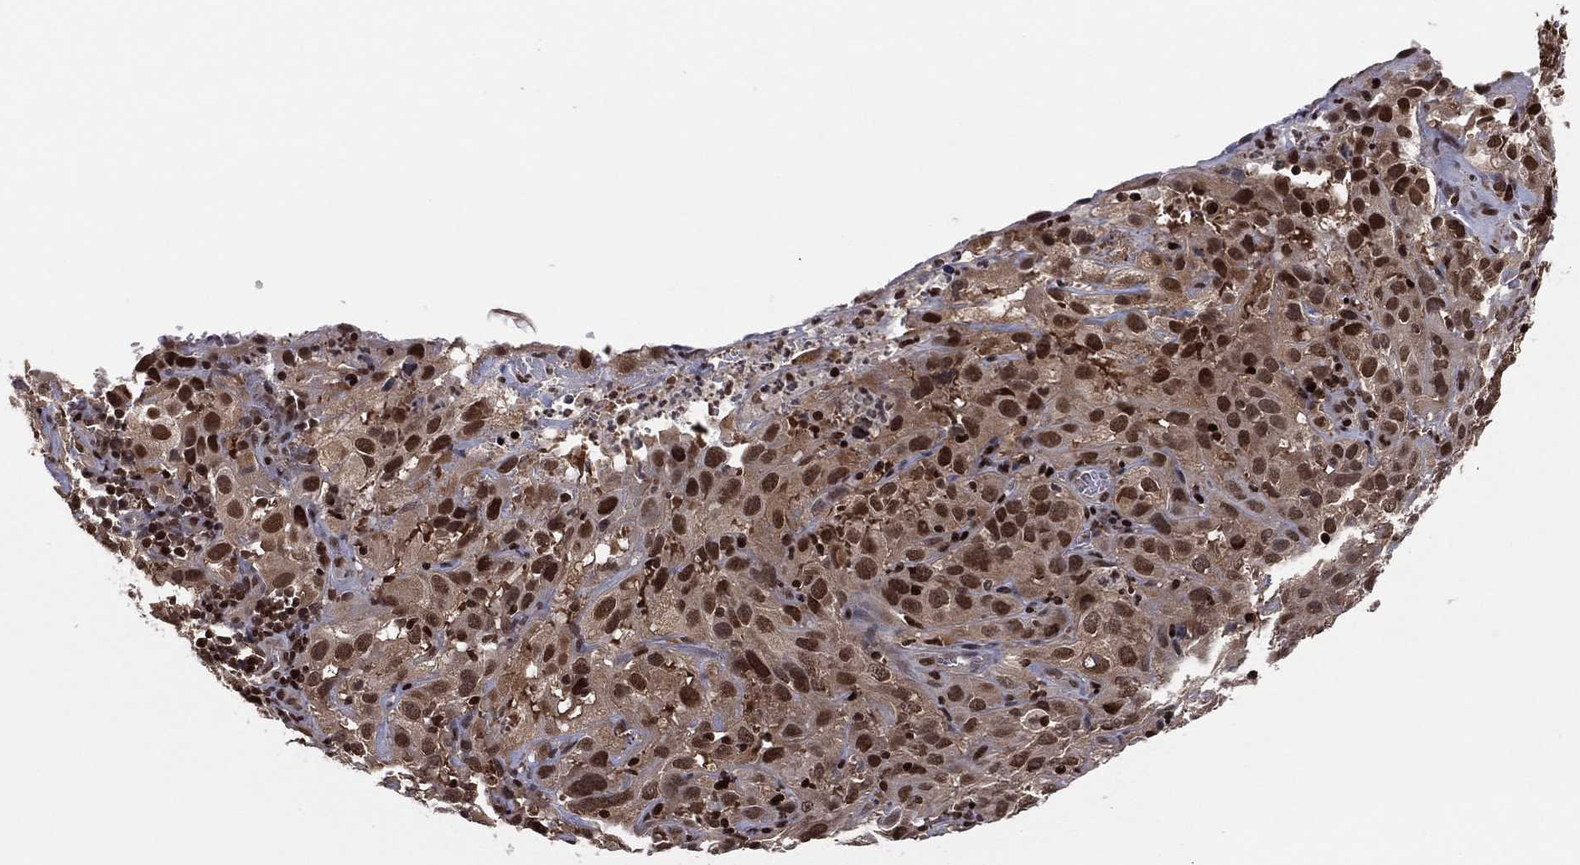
{"staining": {"intensity": "strong", "quantity": "25%-75%", "location": "cytoplasmic/membranous,nuclear"}, "tissue": "cervical cancer", "cell_type": "Tumor cells", "image_type": "cancer", "snomed": [{"axis": "morphology", "description": "Squamous cell carcinoma, NOS"}, {"axis": "topography", "description": "Cervix"}], "caption": "There is high levels of strong cytoplasmic/membranous and nuclear staining in tumor cells of squamous cell carcinoma (cervical), as demonstrated by immunohistochemical staining (brown color).", "gene": "PSMA1", "patient": {"sex": "female", "age": 32}}